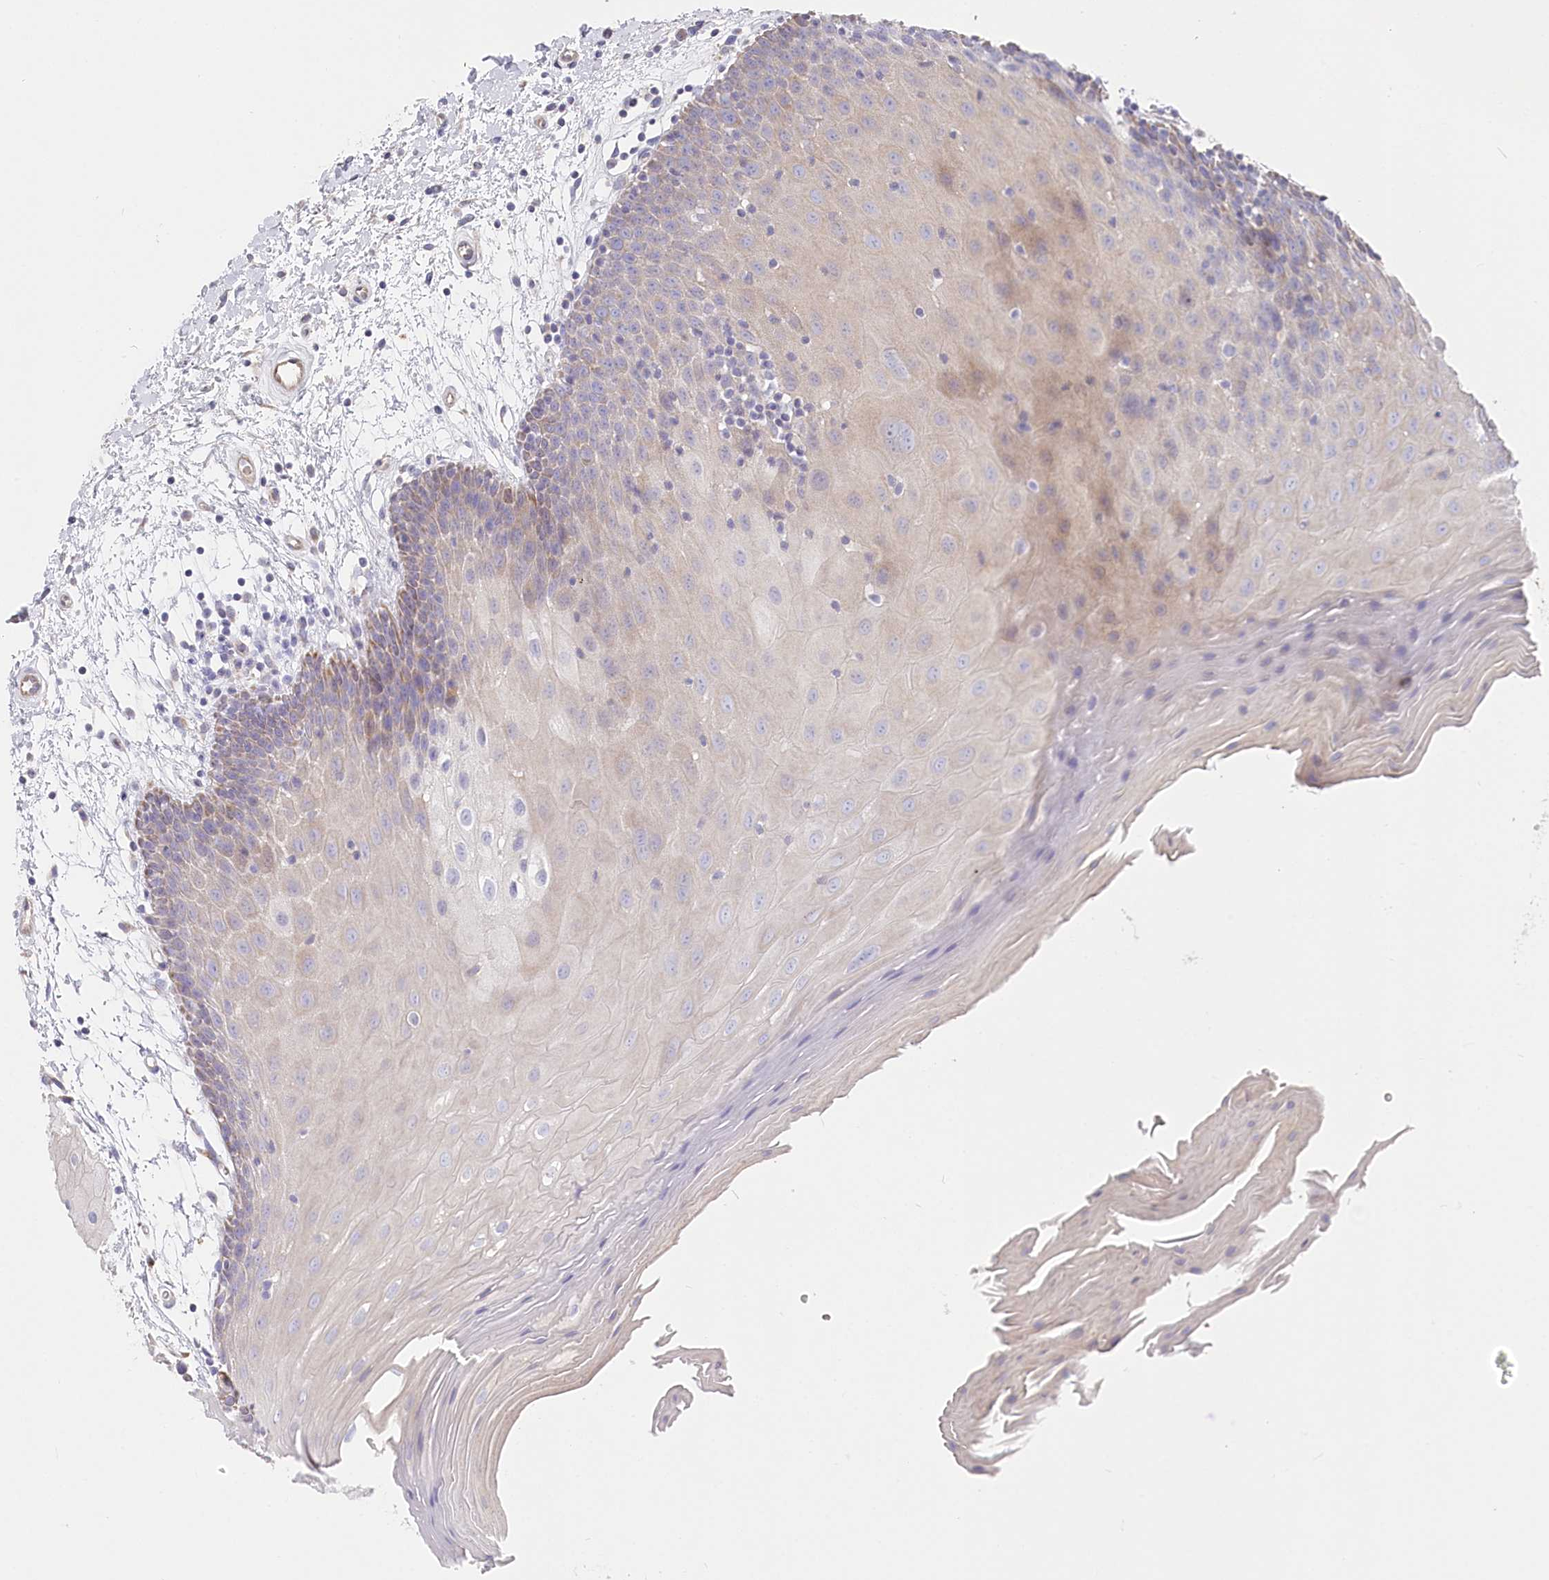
{"staining": {"intensity": "weak", "quantity": "25%-75%", "location": "cytoplasmic/membranous"}, "tissue": "oral mucosa", "cell_type": "Squamous epithelial cells", "image_type": "normal", "snomed": [{"axis": "morphology", "description": "Normal tissue, NOS"}, {"axis": "topography", "description": "Skeletal muscle"}, {"axis": "topography", "description": "Oral tissue"}, {"axis": "topography", "description": "Salivary gland"}, {"axis": "topography", "description": "Peripheral nerve tissue"}], "caption": "Immunohistochemical staining of normal human oral mucosa displays weak cytoplasmic/membranous protein expression in about 25%-75% of squamous epithelial cells.", "gene": "POGLUT1", "patient": {"sex": "male", "age": 54}}